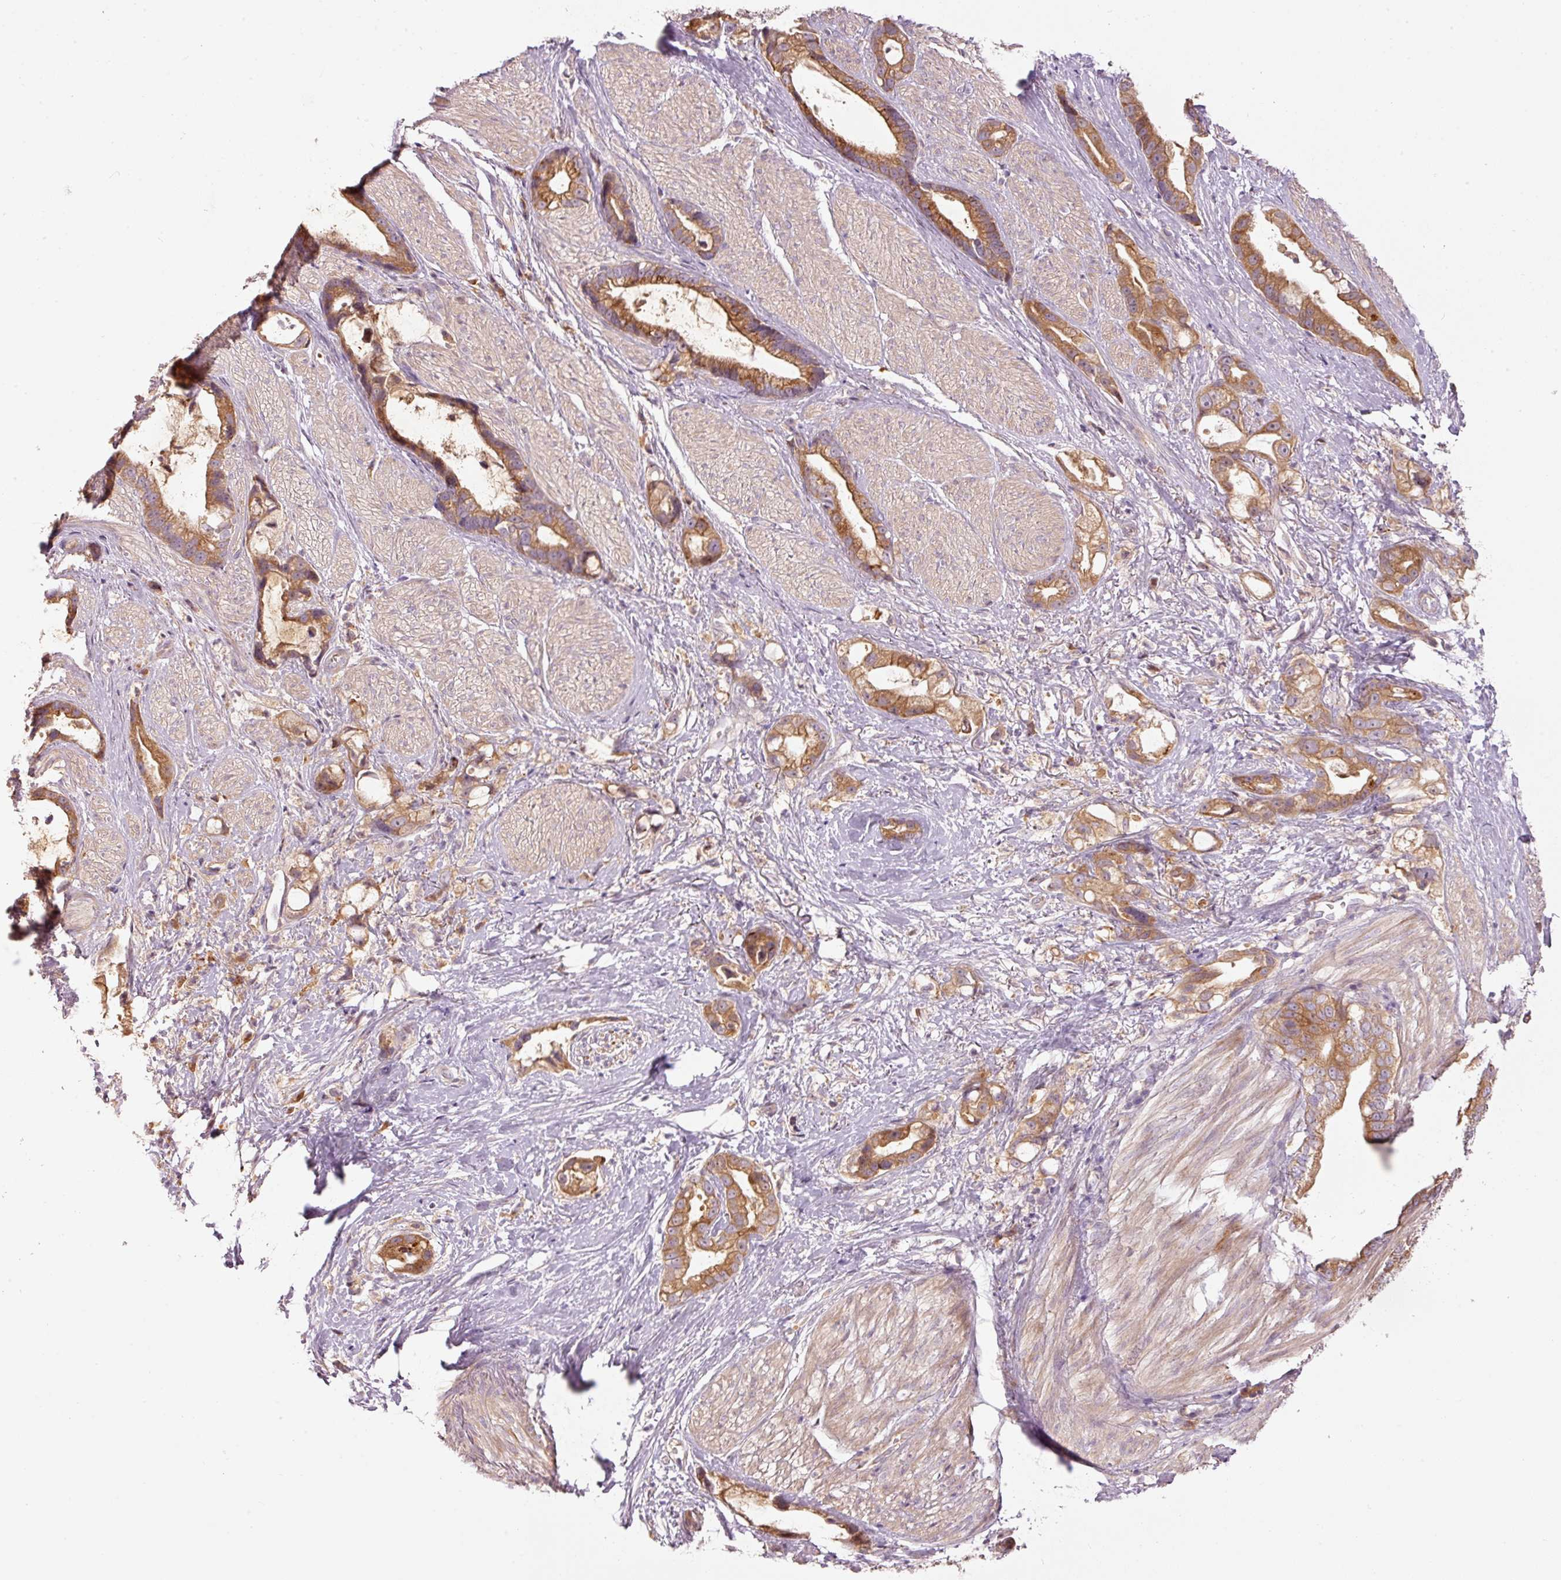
{"staining": {"intensity": "strong", "quantity": ">75%", "location": "cytoplasmic/membranous"}, "tissue": "stomach cancer", "cell_type": "Tumor cells", "image_type": "cancer", "snomed": [{"axis": "morphology", "description": "Adenocarcinoma, NOS"}, {"axis": "topography", "description": "Stomach"}], "caption": "Stomach cancer (adenocarcinoma) stained with a protein marker displays strong staining in tumor cells.", "gene": "MAP10", "patient": {"sex": "male", "age": 55}}